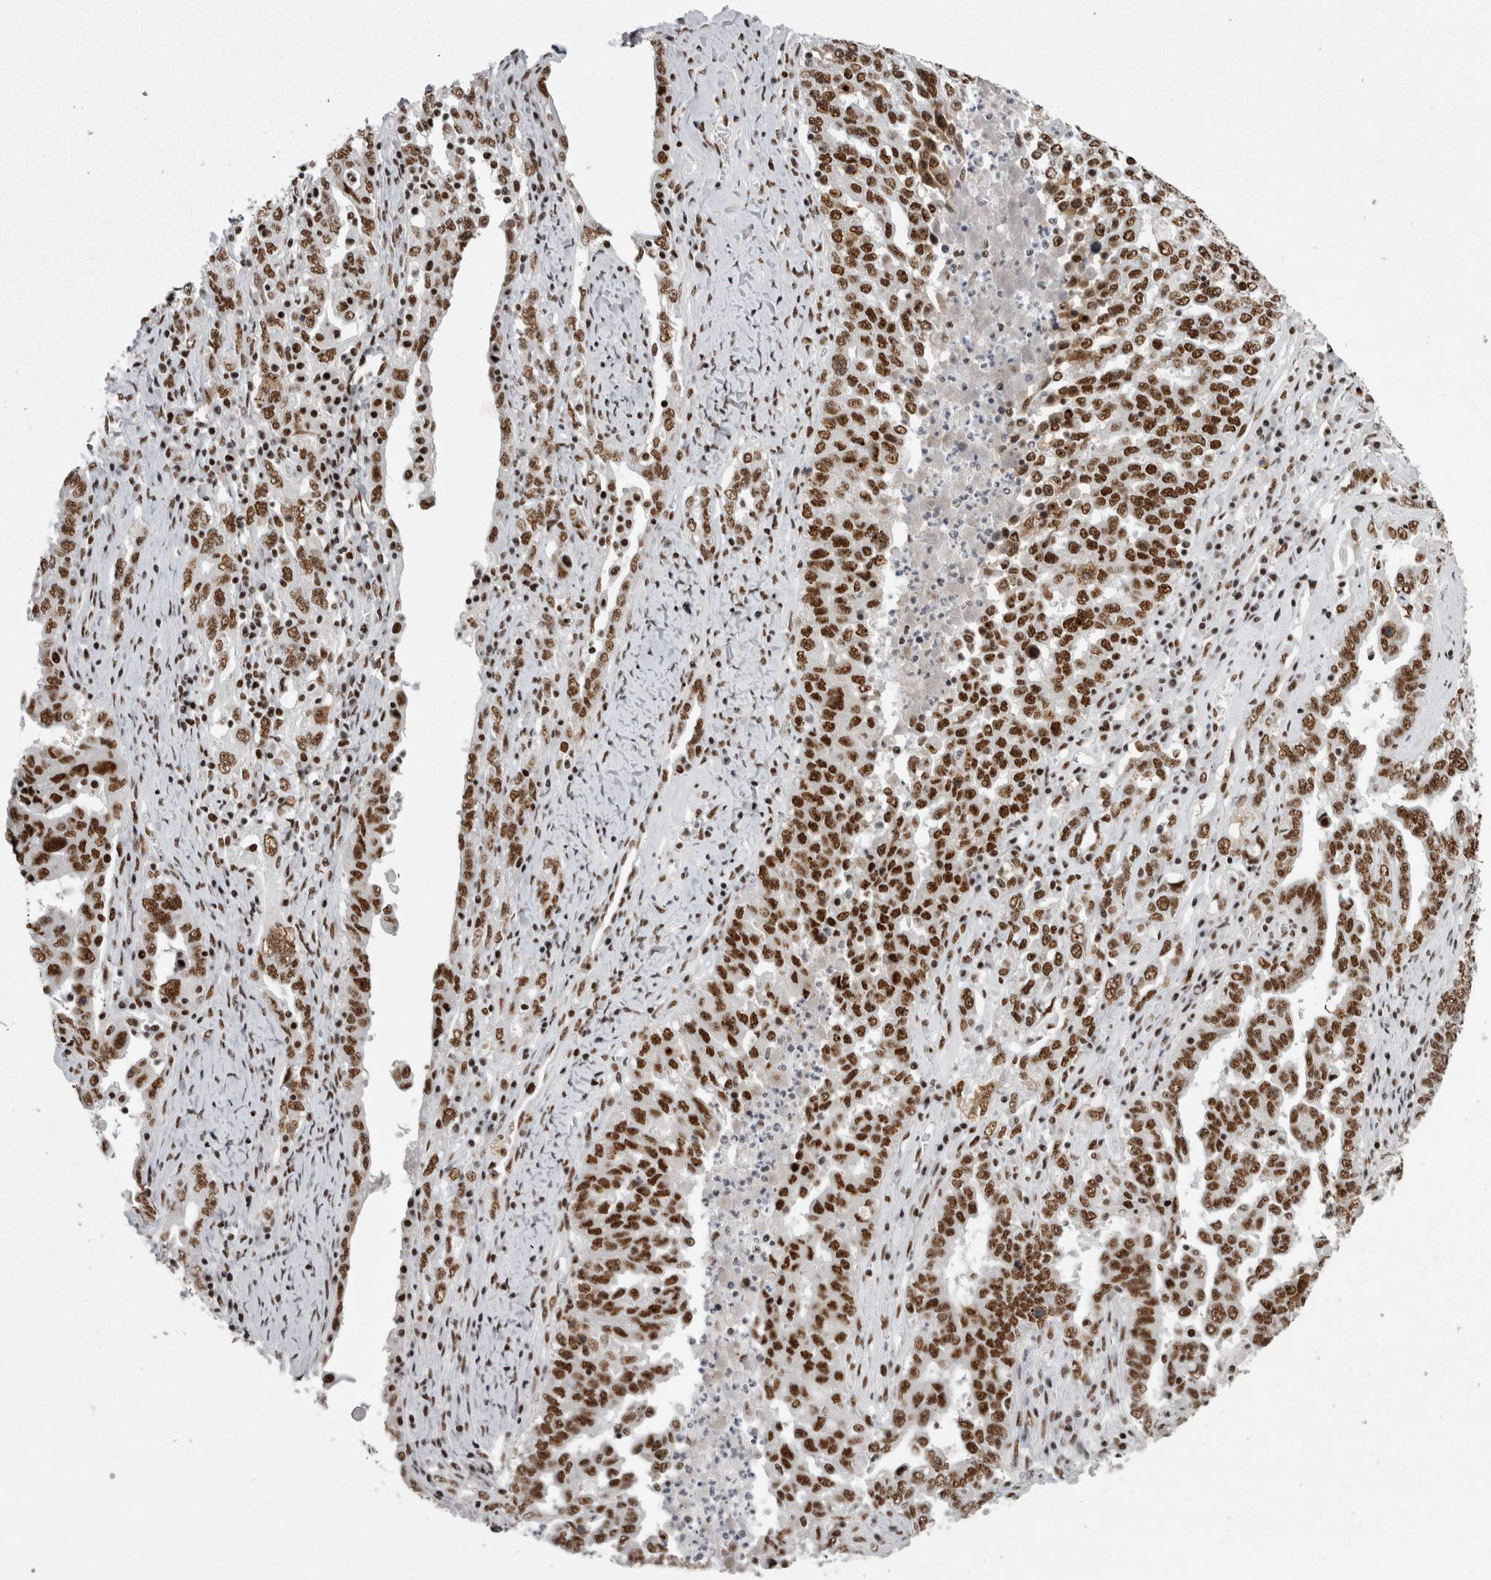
{"staining": {"intensity": "strong", "quantity": ">75%", "location": "nuclear"}, "tissue": "ovarian cancer", "cell_type": "Tumor cells", "image_type": "cancer", "snomed": [{"axis": "morphology", "description": "Carcinoma, endometroid"}, {"axis": "topography", "description": "Ovary"}], "caption": "A micrograph of human endometroid carcinoma (ovarian) stained for a protein exhibits strong nuclear brown staining in tumor cells.", "gene": "SNRNP40", "patient": {"sex": "female", "age": 62}}